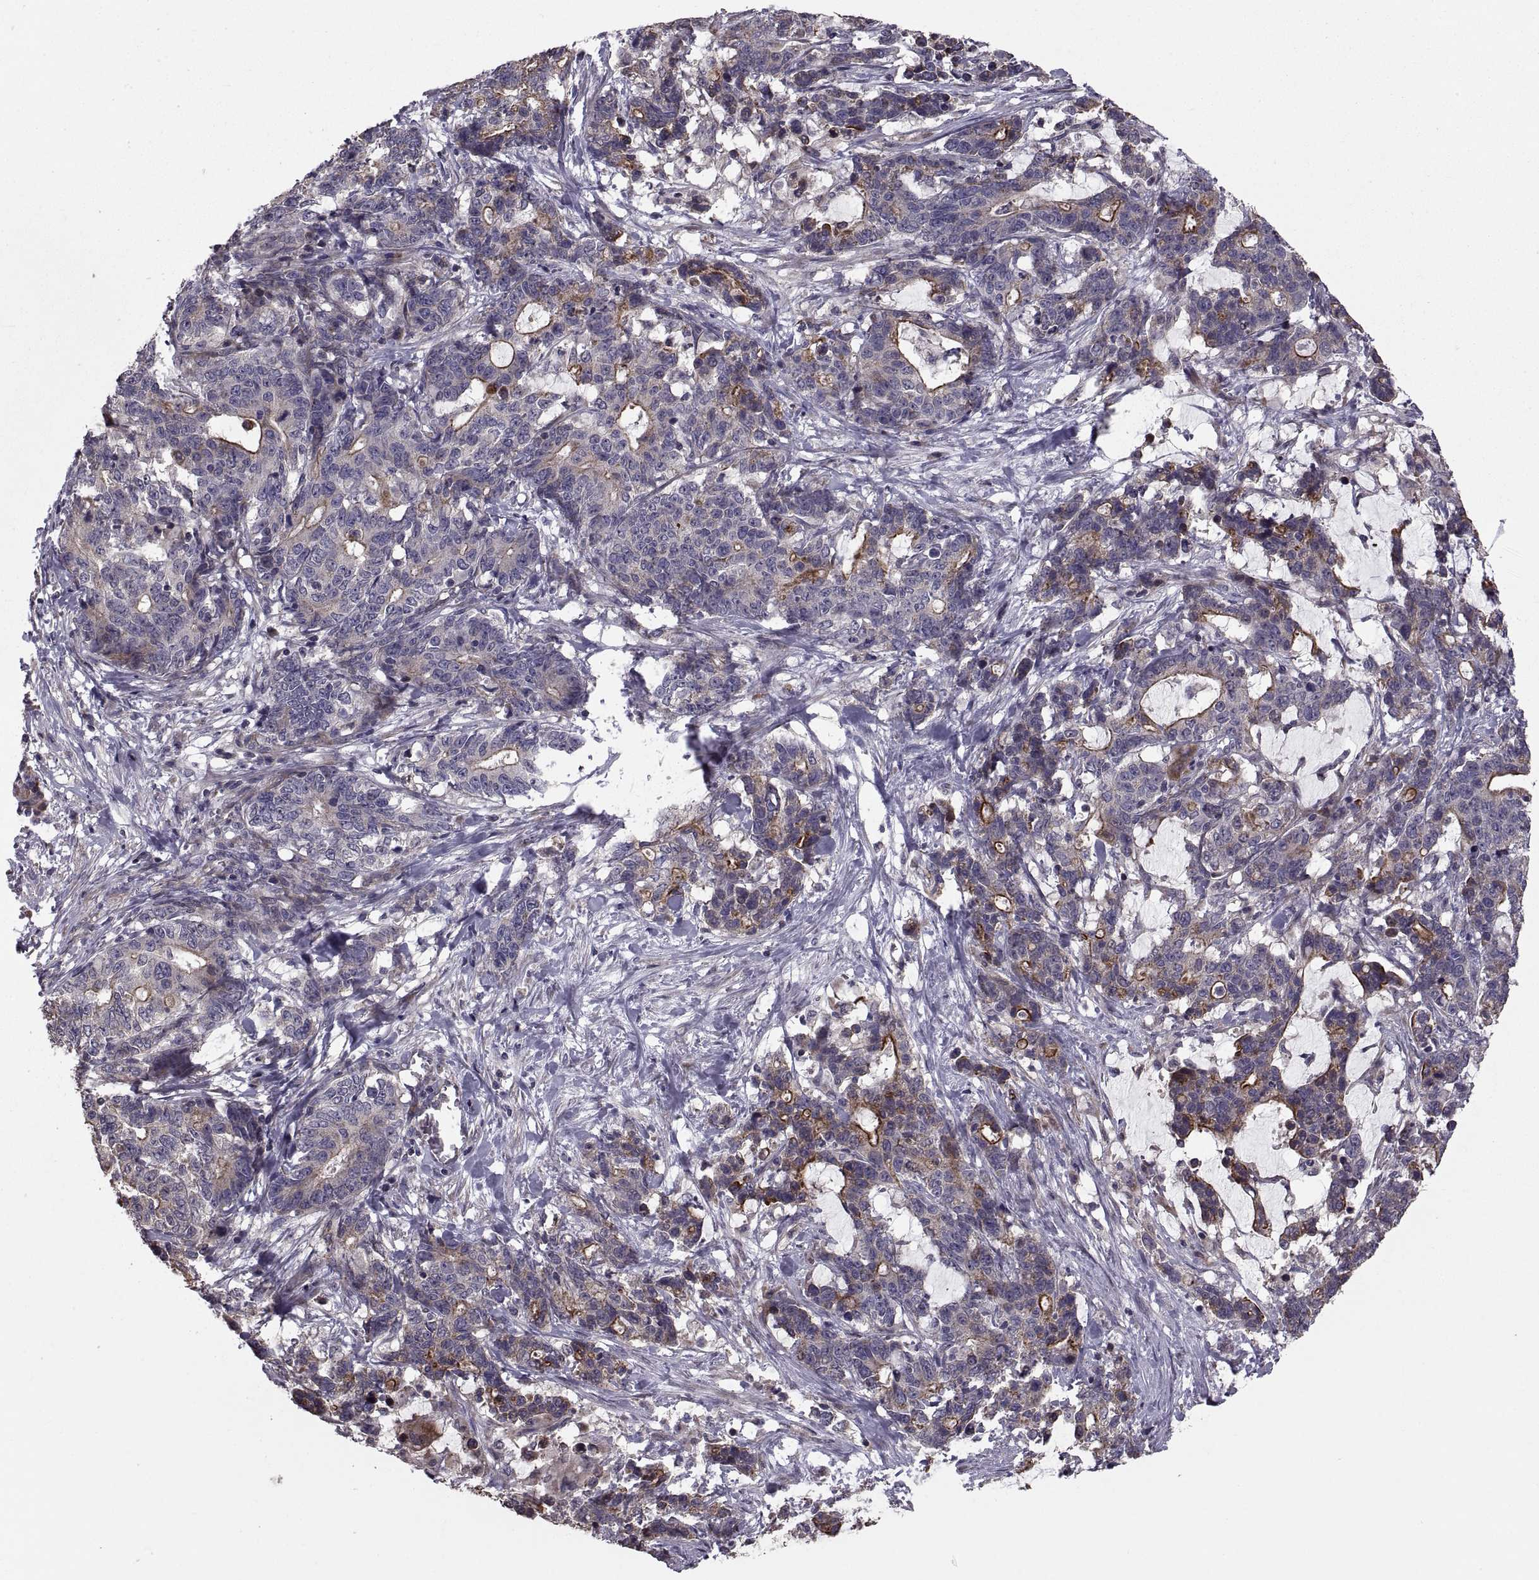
{"staining": {"intensity": "strong", "quantity": "<25%", "location": "cytoplasmic/membranous"}, "tissue": "stomach cancer", "cell_type": "Tumor cells", "image_type": "cancer", "snomed": [{"axis": "morphology", "description": "Normal tissue, NOS"}, {"axis": "morphology", "description": "Adenocarcinoma, NOS"}, {"axis": "topography", "description": "Stomach"}], "caption": "Stomach cancer (adenocarcinoma) stained for a protein reveals strong cytoplasmic/membranous positivity in tumor cells. (IHC, brightfield microscopy, high magnification).", "gene": "PMM2", "patient": {"sex": "female", "age": 64}}